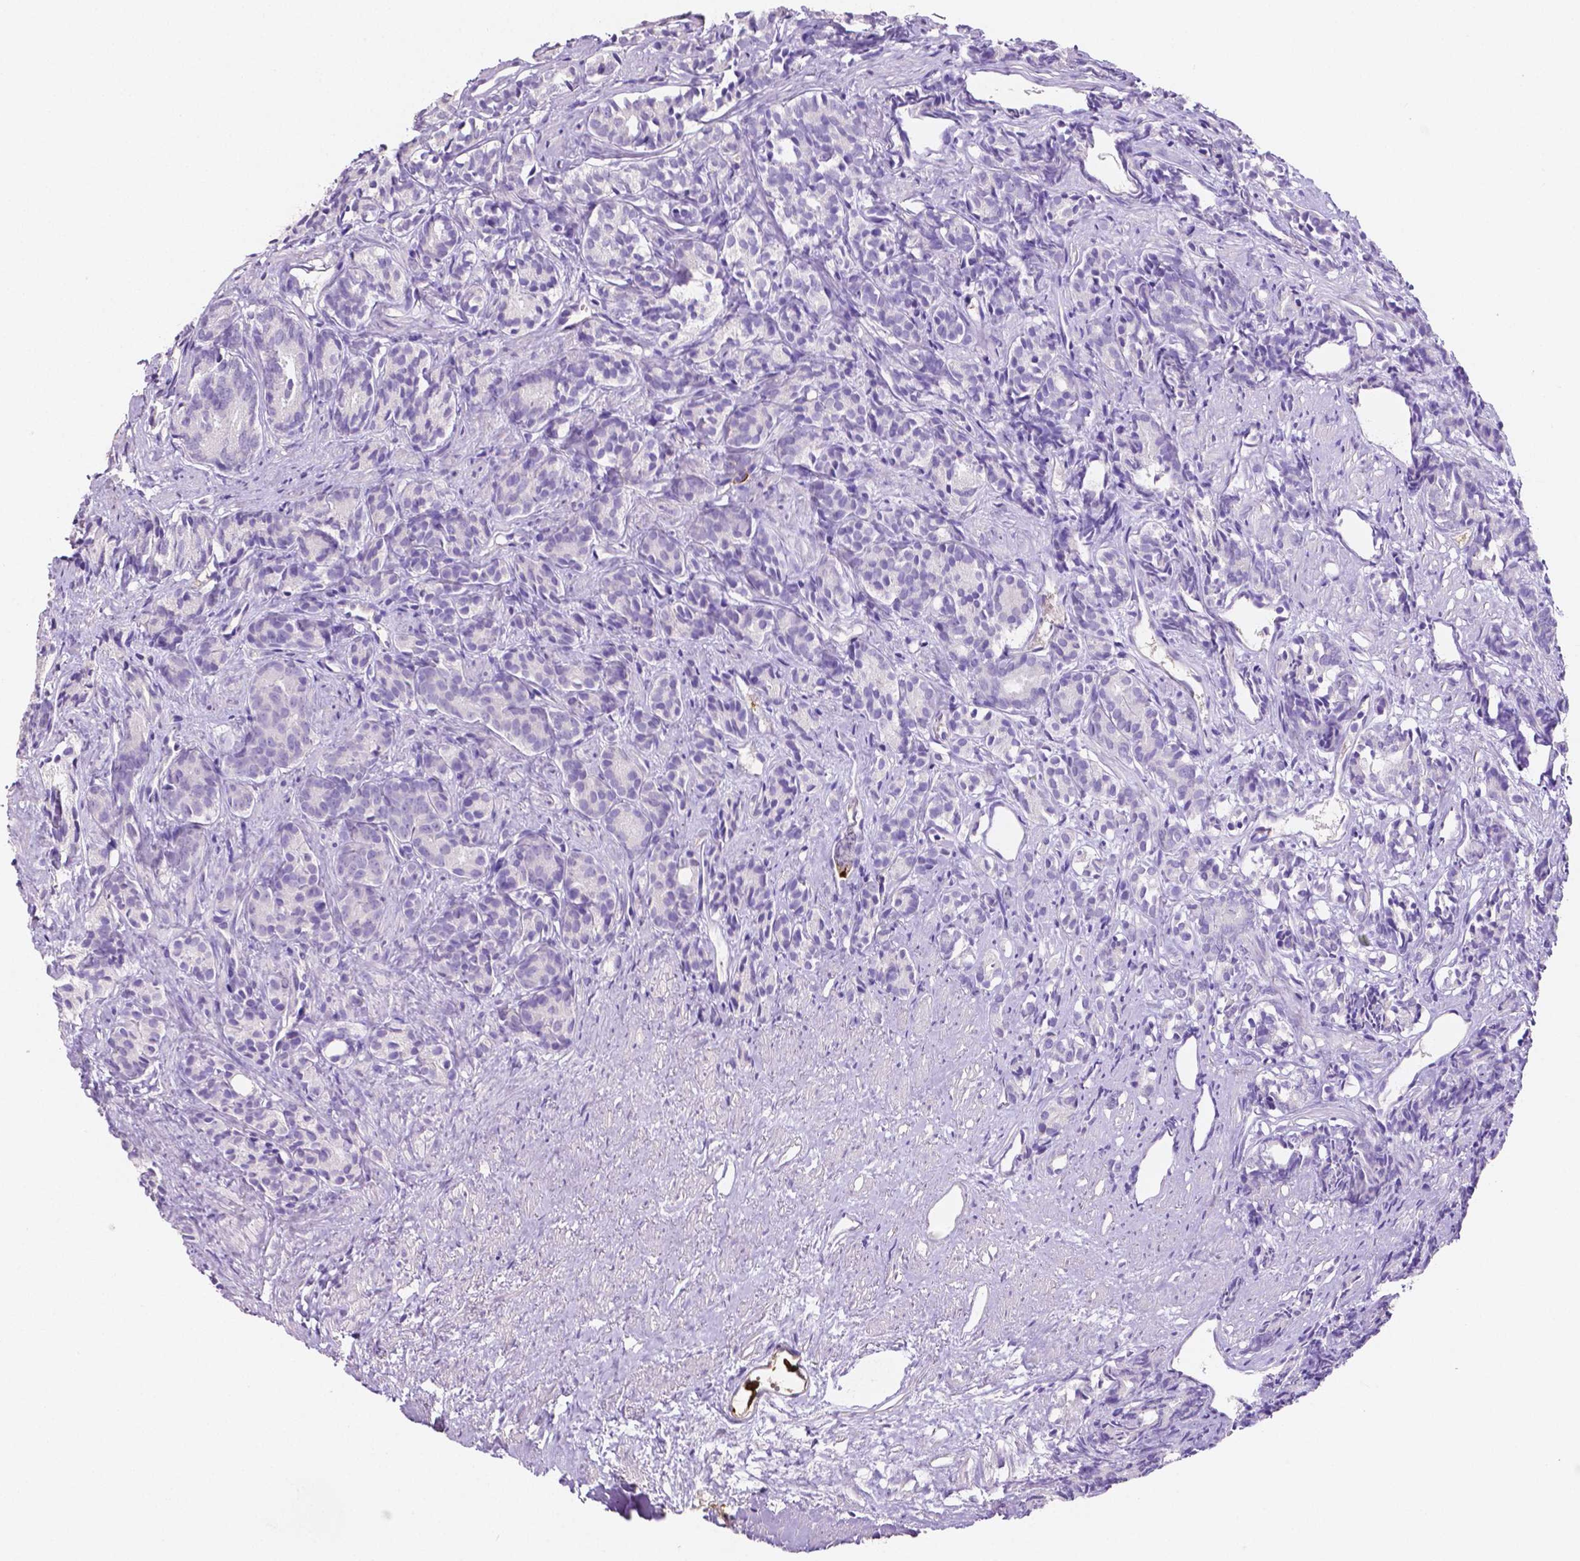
{"staining": {"intensity": "negative", "quantity": "none", "location": "none"}, "tissue": "prostate cancer", "cell_type": "Tumor cells", "image_type": "cancer", "snomed": [{"axis": "morphology", "description": "Adenocarcinoma, High grade"}, {"axis": "topography", "description": "Prostate"}], "caption": "Tumor cells show no significant protein staining in adenocarcinoma (high-grade) (prostate).", "gene": "MMP9", "patient": {"sex": "male", "age": 84}}